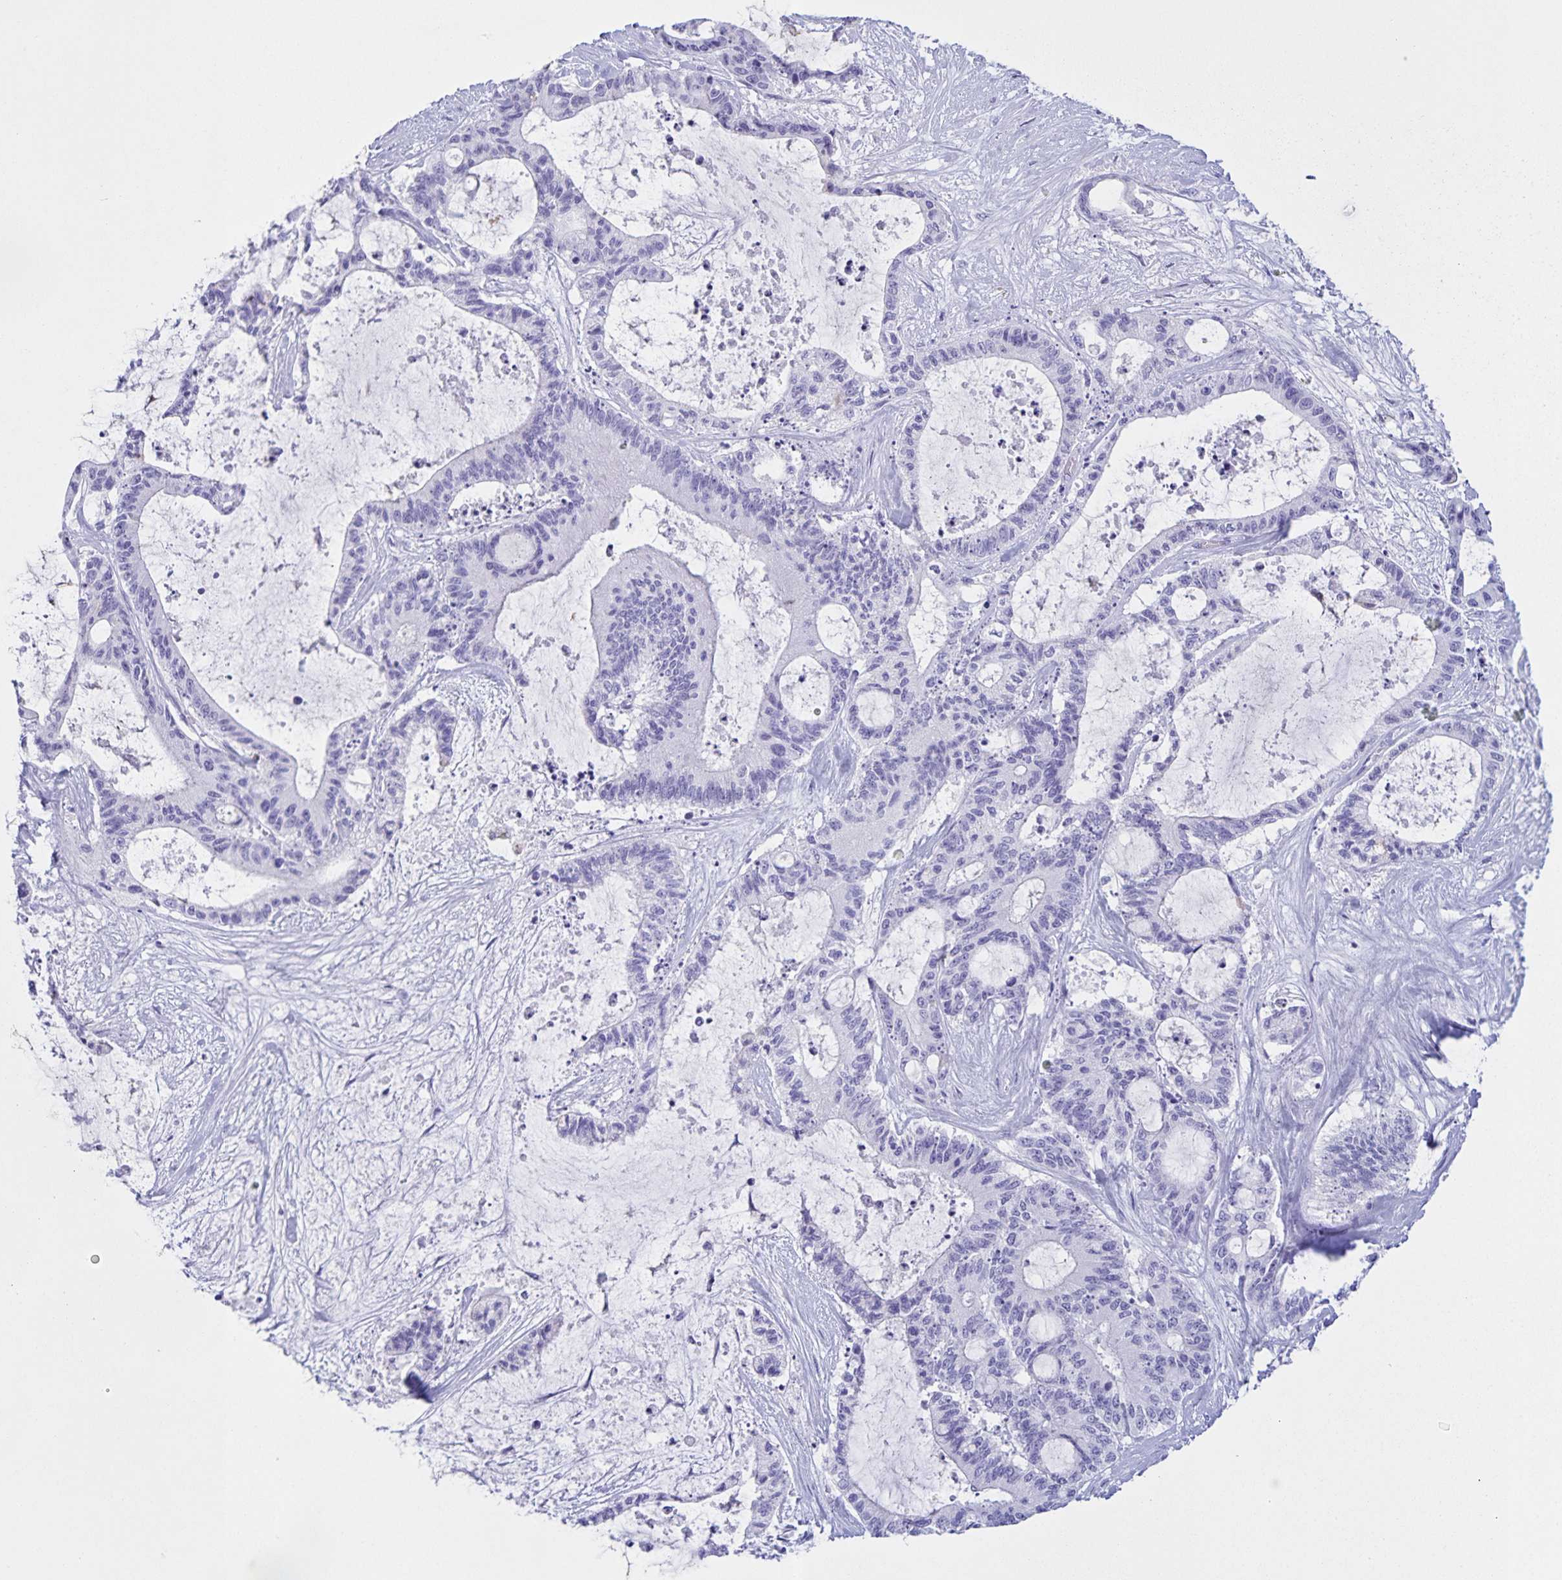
{"staining": {"intensity": "negative", "quantity": "none", "location": "none"}, "tissue": "liver cancer", "cell_type": "Tumor cells", "image_type": "cancer", "snomed": [{"axis": "morphology", "description": "Normal tissue, NOS"}, {"axis": "morphology", "description": "Cholangiocarcinoma"}, {"axis": "topography", "description": "Liver"}, {"axis": "topography", "description": "Peripheral nerve tissue"}], "caption": "IHC of human liver cancer reveals no positivity in tumor cells. The staining was performed using DAB (3,3'-diaminobenzidine) to visualize the protein expression in brown, while the nuclei were stained in blue with hematoxylin (Magnification: 20x).", "gene": "TGIF2LX", "patient": {"sex": "female", "age": 73}}